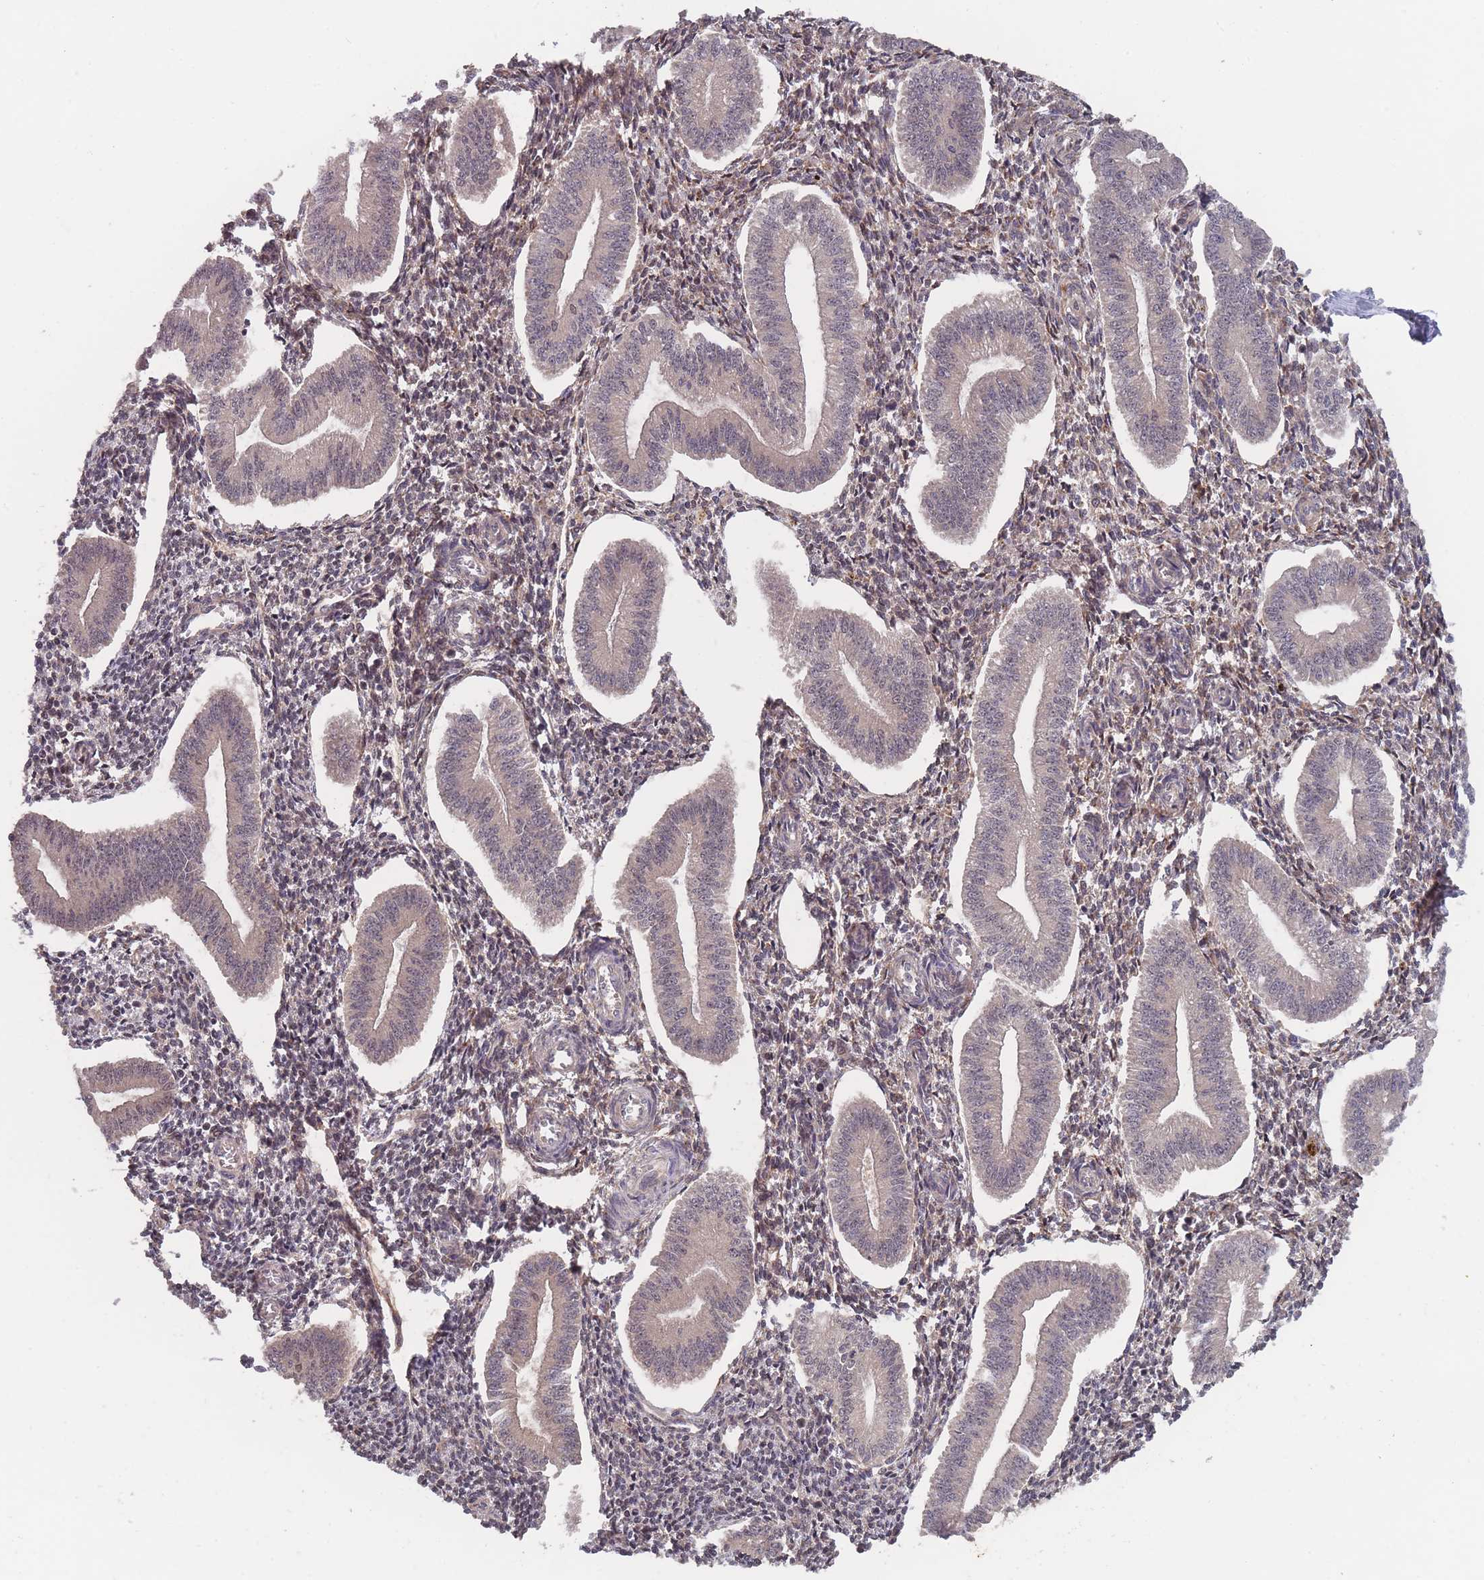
{"staining": {"intensity": "weak", "quantity": "25%-75%", "location": "cytoplasmic/membranous,nuclear"}, "tissue": "endometrium", "cell_type": "Cells in endometrial stroma", "image_type": "normal", "snomed": [{"axis": "morphology", "description": "Normal tissue, NOS"}, {"axis": "topography", "description": "Endometrium"}], "caption": "This micrograph exhibits benign endometrium stained with immunohistochemistry (IHC) to label a protein in brown. The cytoplasmic/membranous,nuclear of cells in endometrial stroma show weak positivity for the protein. Nuclei are counter-stained blue.", "gene": "CNTRL", "patient": {"sex": "female", "age": 34}}